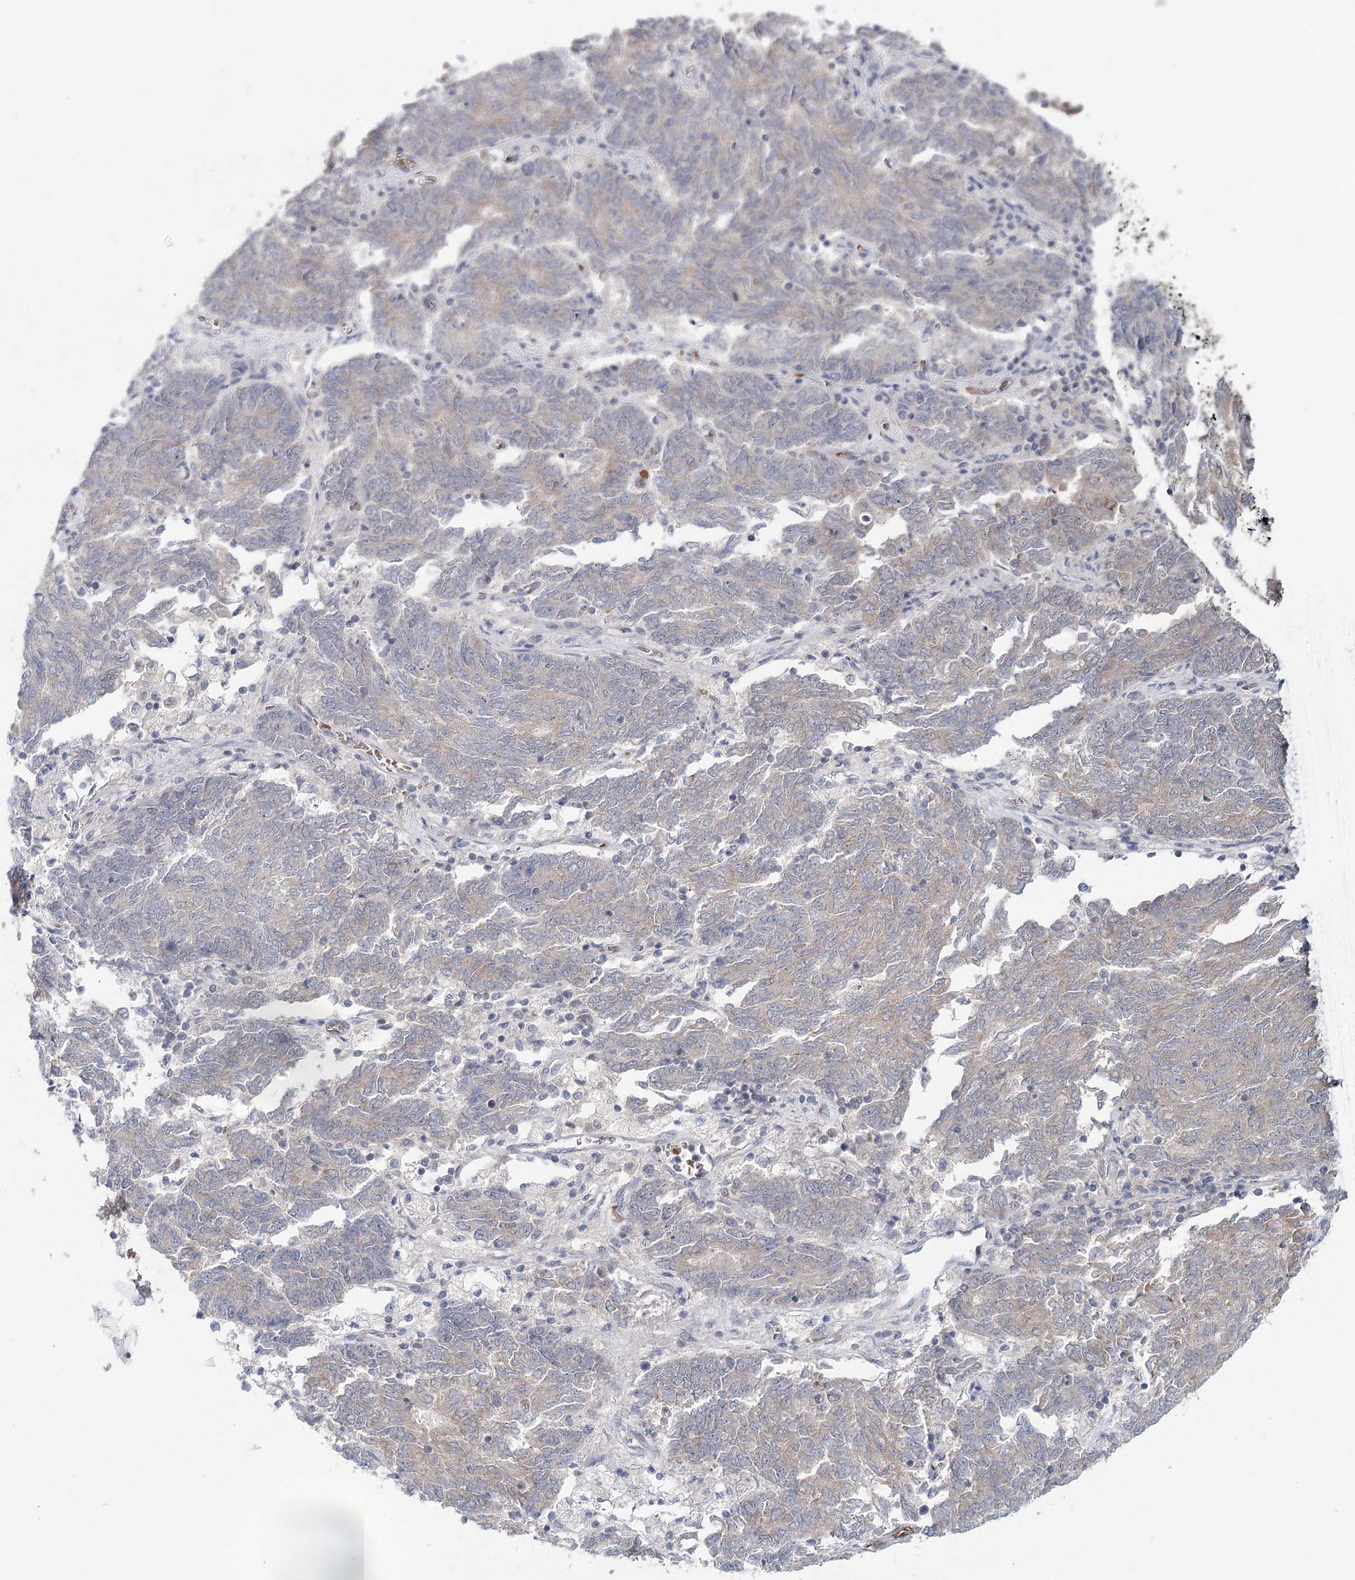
{"staining": {"intensity": "negative", "quantity": "none", "location": "none"}, "tissue": "endometrial cancer", "cell_type": "Tumor cells", "image_type": "cancer", "snomed": [{"axis": "morphology", "description": "Adenocarcinoma, NOS"}, {"axis": "topography", "description": "Endometrium"}], "caption": "IHC photomicrograph of human endometrial adenocarcinoma stained for a protein (brown), which reveals no staining in tumor cells.", "gene": "FBXO7", "patient": {"sex": "female", "age": 80}}